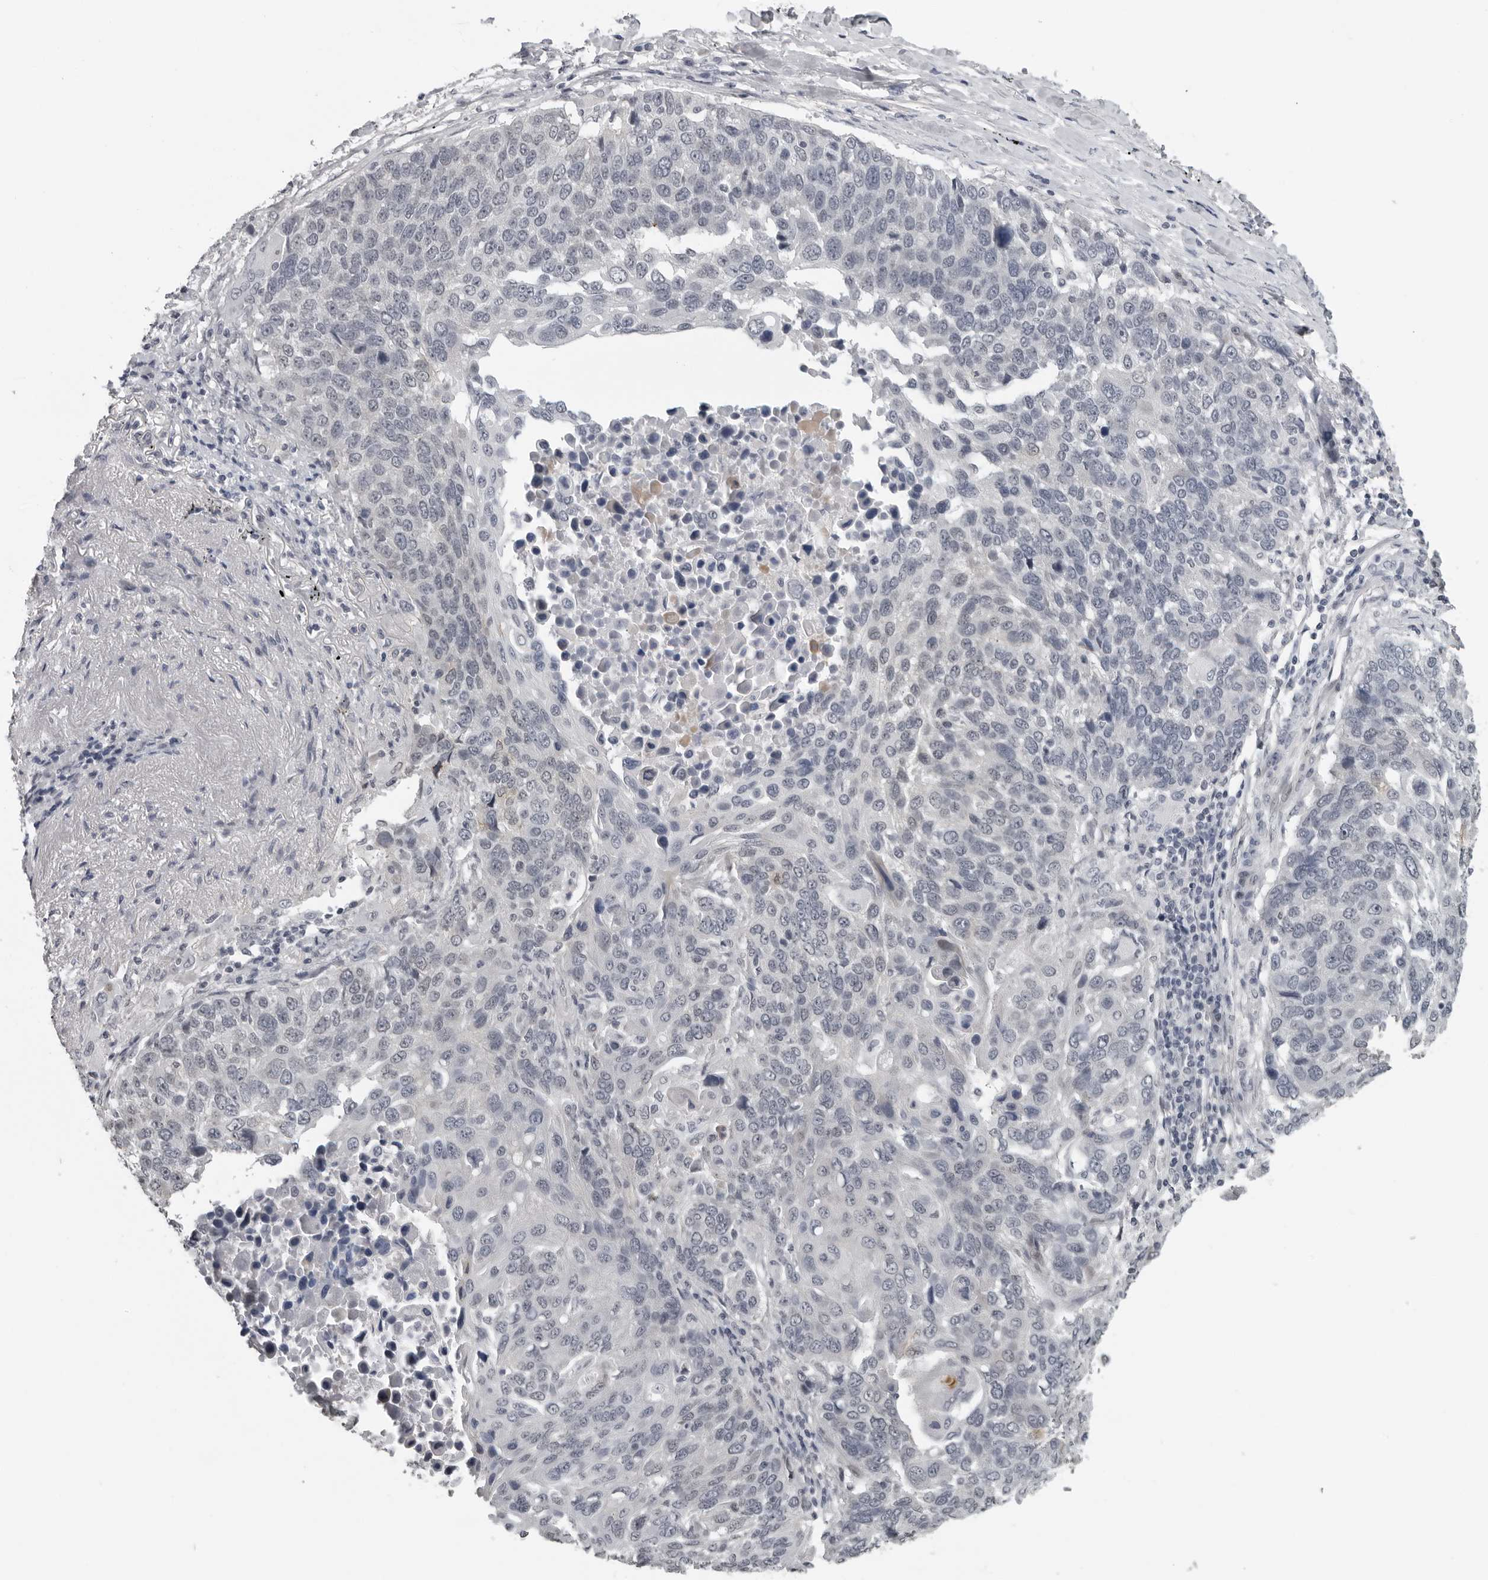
{"staining": {"intensity": "negative", "quantity": "none", "location": "none"}, "tissue": "lung cancer", "cell_type": "Tumor cells", "image_type": "cancer", "snomed": [{"axis": "morphology", "description": "Squamous cell carcinoma, NOS"}, {"axis": "topography", "description": "Lung"}], "caption": "This is a photomicrograph of immunohistochemistry (IHC) staining of lung squamous cell carcinoma, which shows no staining in tumor cells. (DAB (3,3'-diaminobenzidine) immunohistochemistry visualized using brightfield microscopy, high magnification).", "gene": "PRRX2", "patient": {"sex": "male", "age": 66}}